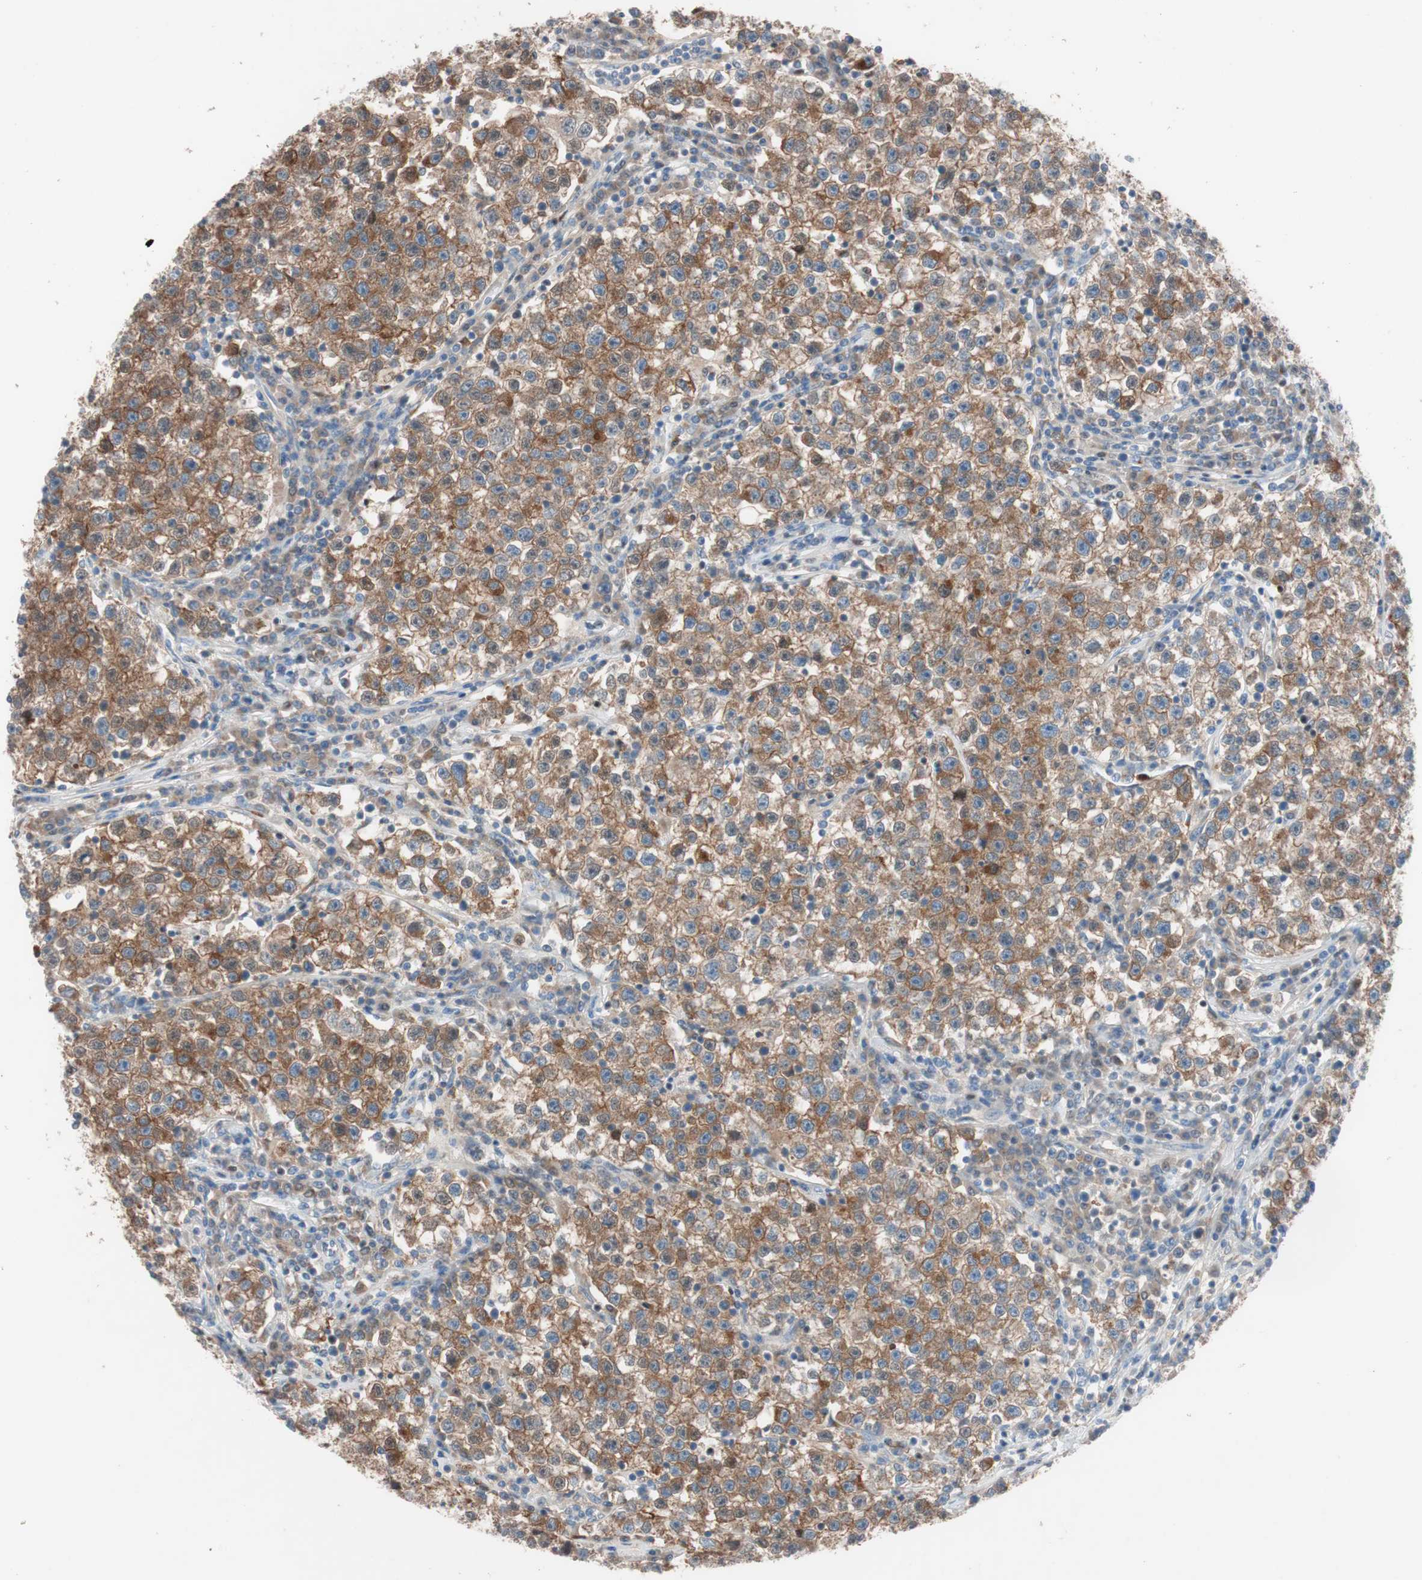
{"staining": {"intensity": "moderate", "quantity": ">75%", "location": "cytoplasmic/membranous"}, "tissue": "testis cancer", "cell_type": "Tumor cells", "image_type": "cancer", "snomed": [{"axis": "morphology", "description": "Seminoma, NOS"}, {"axis": "topography", "description": "Testis"}], "caption": "An image of human testis seminoma stained for a protein shows moderate cytoplasmic/membranous brown staining in tumor cells. (Stains: DAB in brown, nuclei in blue, Microscopy: brightfield microscopy at high magnification).", "gene": "CLEC4D", "patient": {"sex": "male", "age": 22}}